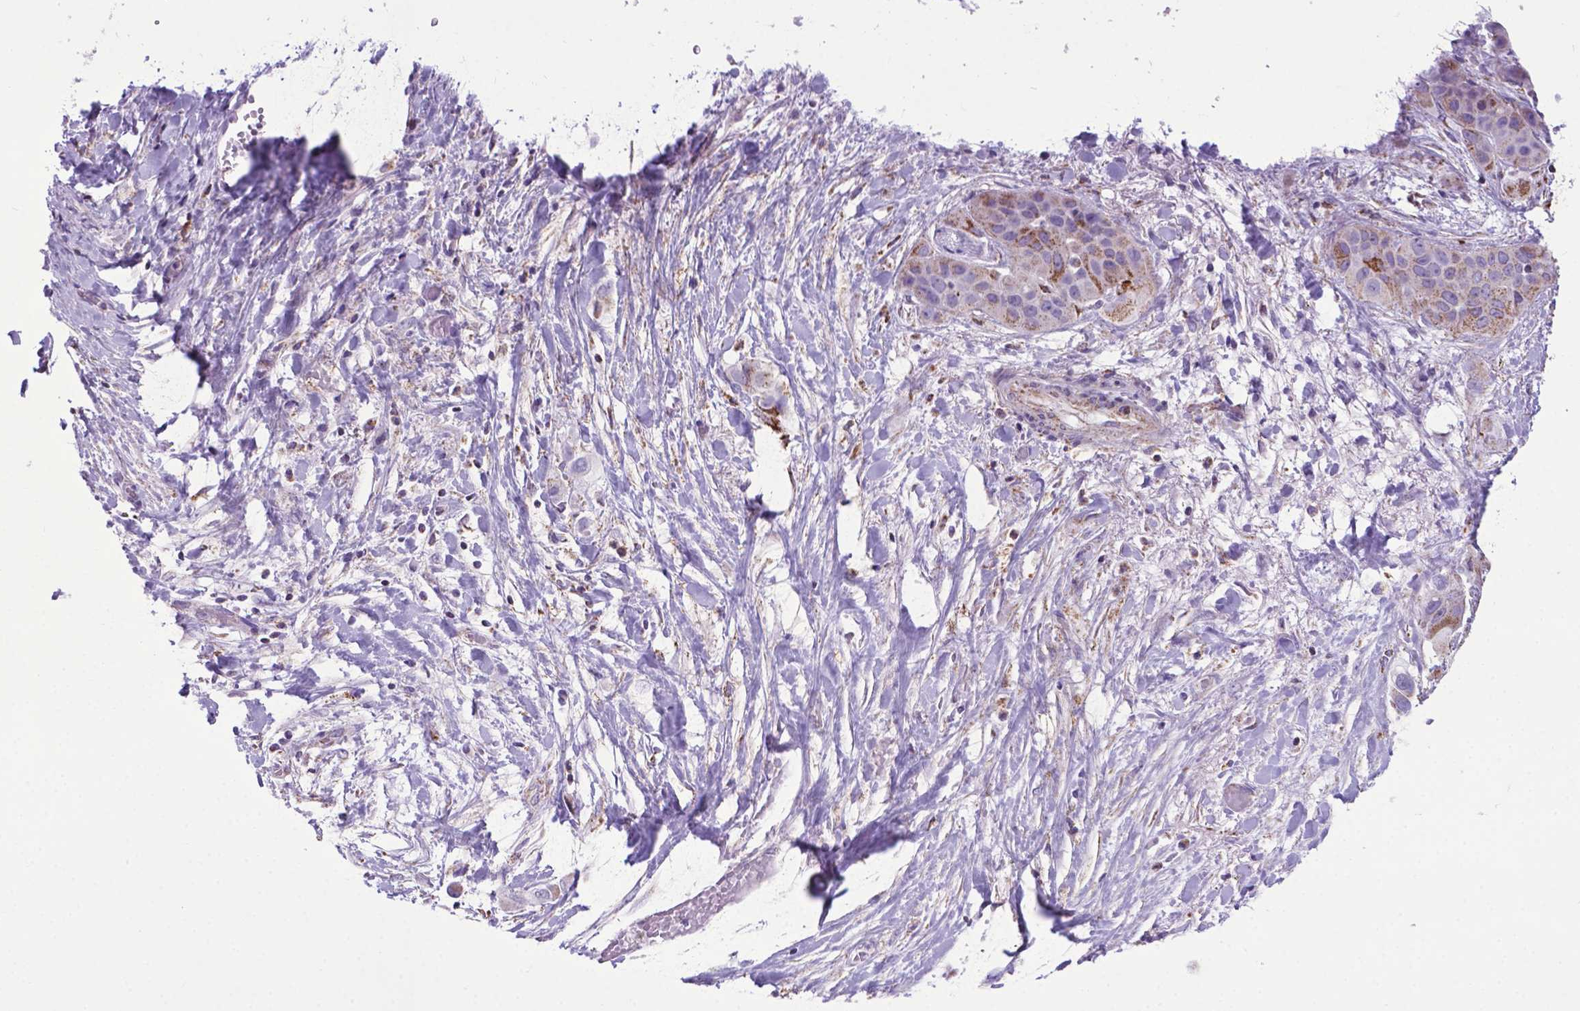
{"staining": {"intensity": "weak", "quantity": "25%-75%", "location": "cytoplasmic/membranous"}, "tissue": "liver cancer", "cell_type": "Tumor cells", "image_type": "cancer", "snomed": [{"axis": "morphology", "description": "Cholangiocarcinoma"}, {"axis": "topography", "description": "Liver"}], "caption": "Brown immunohistochemical staining in human cholangiocarcinoma (liver) shows weak cytoplasmic/membranous expression in about 25%-75% of tumor cells. (Stains: DAB (3,3'-diaminobenzidine) in brown, nuclei in blue, Microscopy: brightfield microscopy at high magnification).", "gene": "POU3F3", "patient": {"sex": "female", "age": 52}}